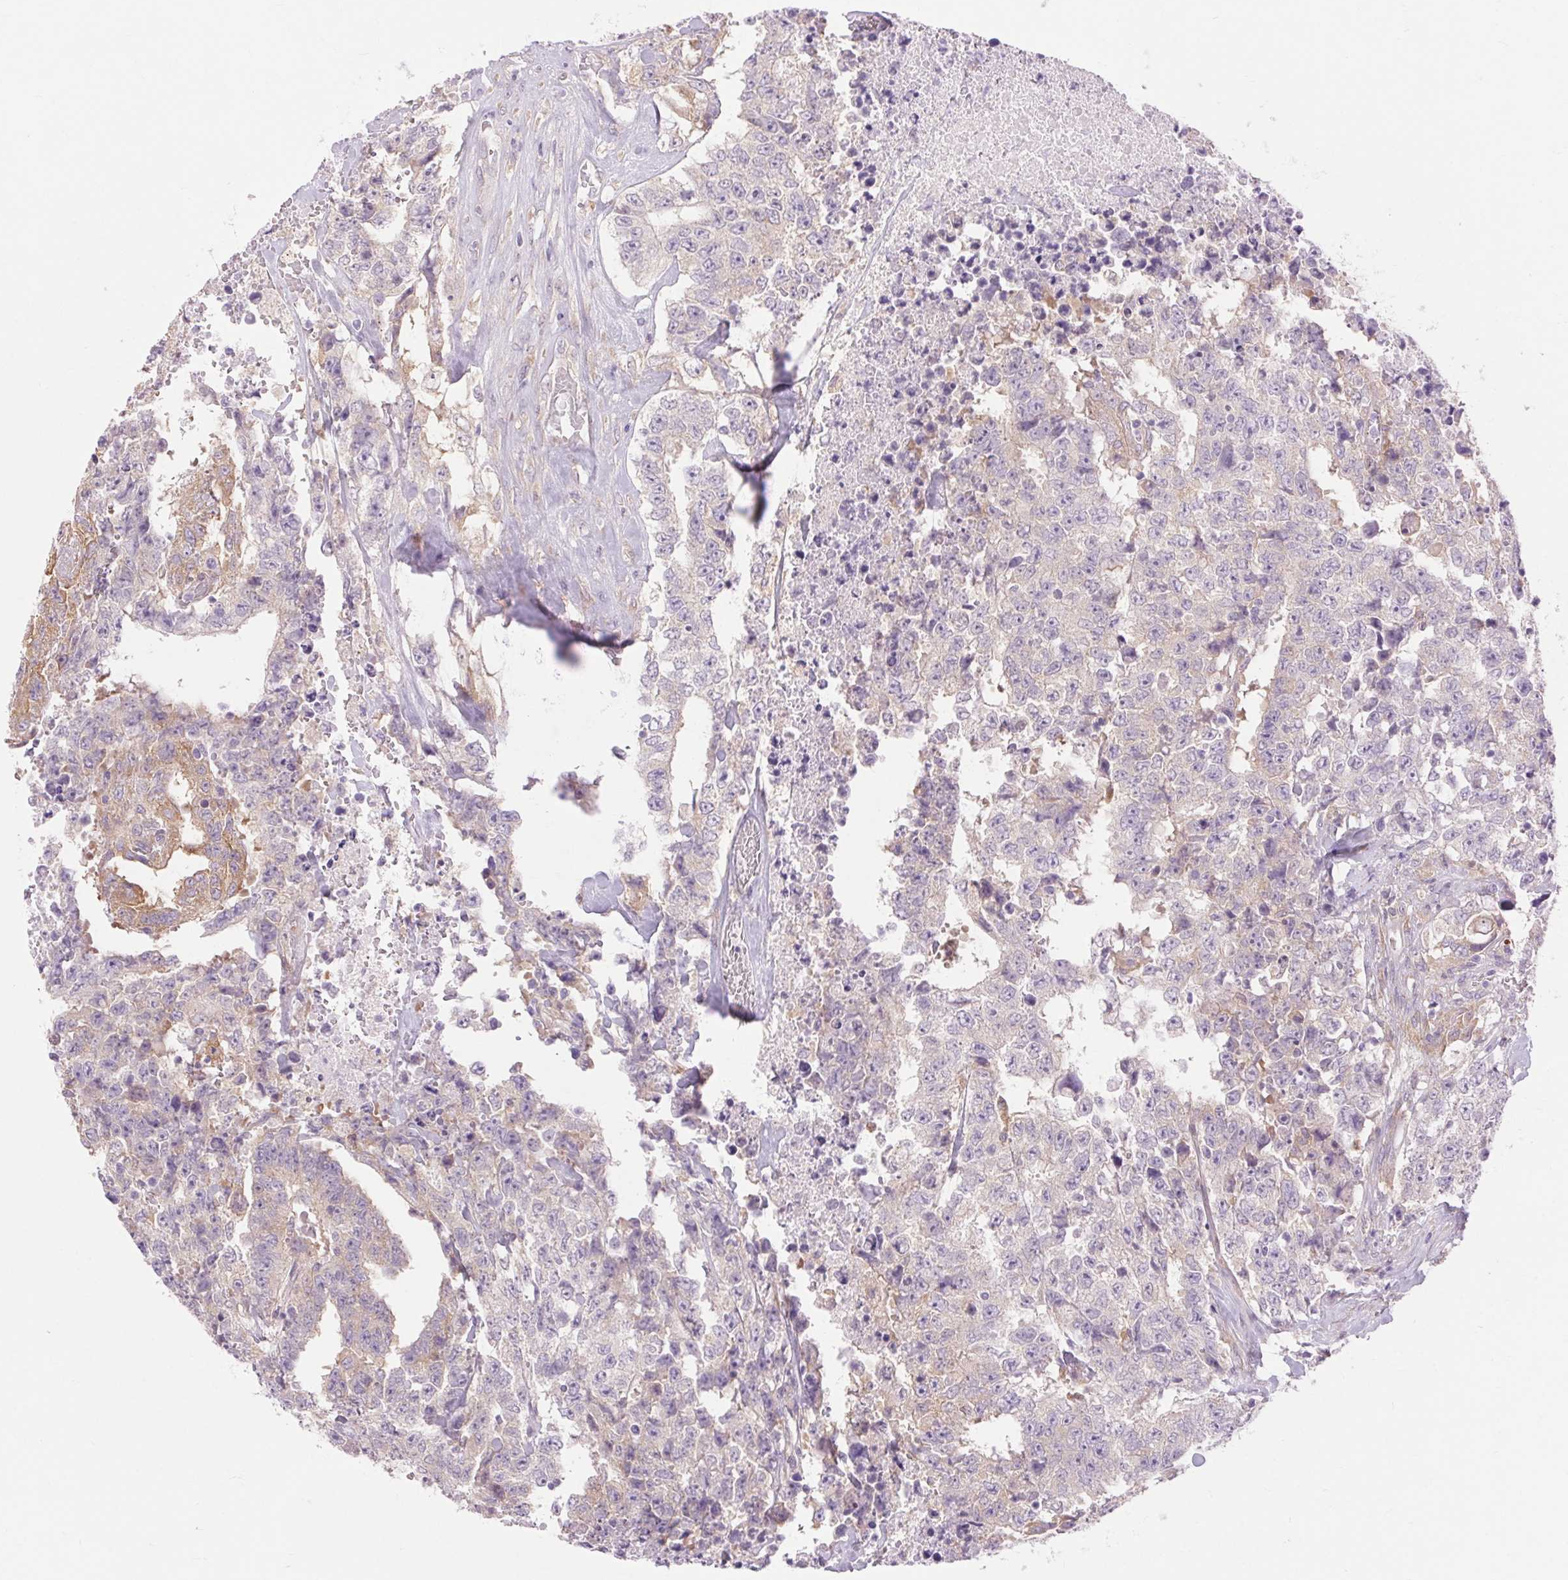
{"staining": {"intensity": "moderate", "quantity": "<25%", "location": "cytoplasmic/membranous"}, "tissue": "testis cancer", "cell_type": "Tumor cells", "image_type": "cancer", "snomed": [{"axis": "morphology", "description": "Carcinoma, Embryonal, NOS"}, {"axis": "topography", "description": "Testis"}], "caption": "Immunohistochemistry photomicrograph of testis cancer stained for a protein (brown), which demonstrates low levels of moderate cytoplasmic/membranous staining in approximately <25% of tumor cells.", "gene": "SOWAHC", "patient": {"sex": "male", "age": 24}}